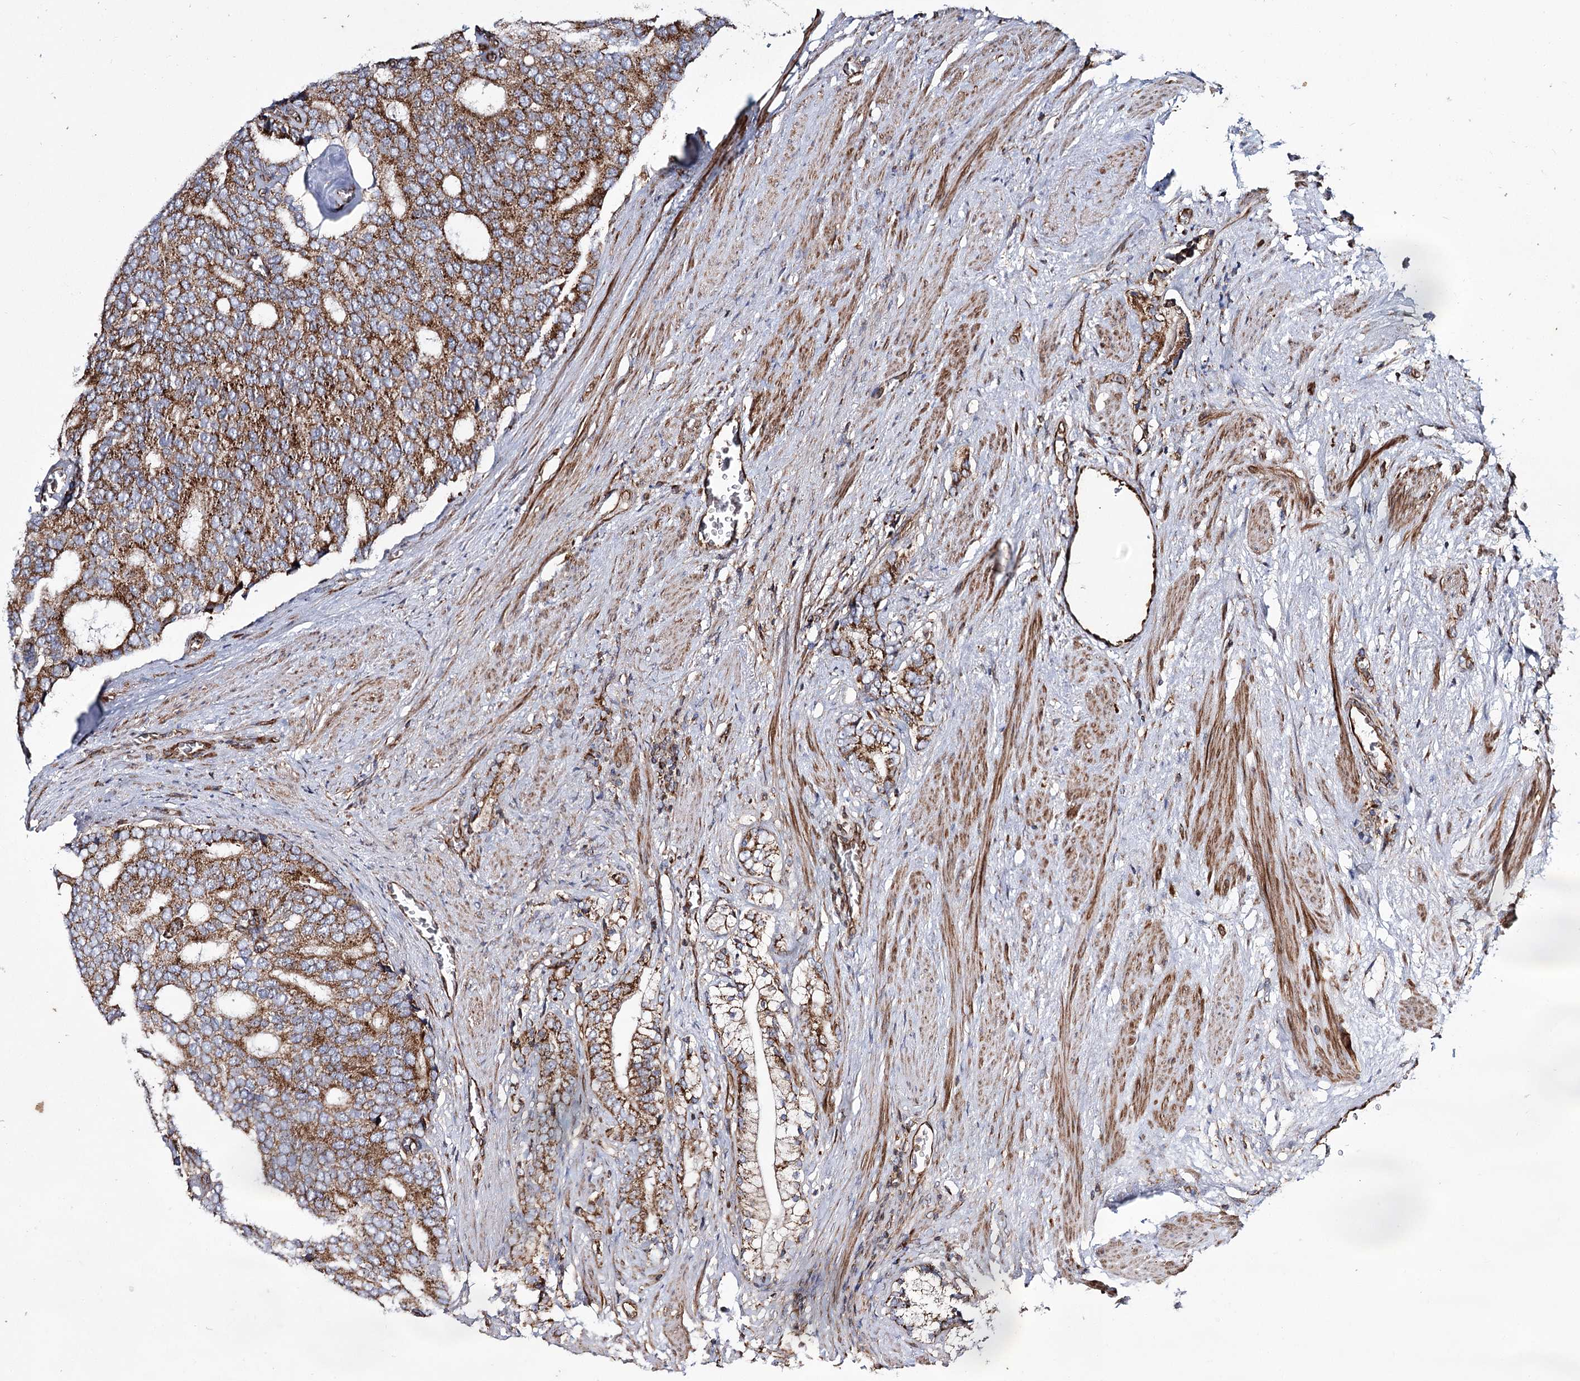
{"staining": {"intensity": "strong", "quantity": ">75%", "location": "cytoplasmic/membranous"}, "tissue": "prostate cancer", "cell_type": "Tumor cells", "image_type": "cancer", "snomed": [{"axis": "morphology", "description": "Adenocarcinoma, Low grade"}, {"axis": "topography", "description": "Prostate"}], "caption": "Prostate cancer stained for a protein (brown) exhibits strong cytoplasmic/membranous positive positivity in about >75% of tumor cells.", "gene": "THUMPD3", "patient": {"sex": "male", "age": 71}}